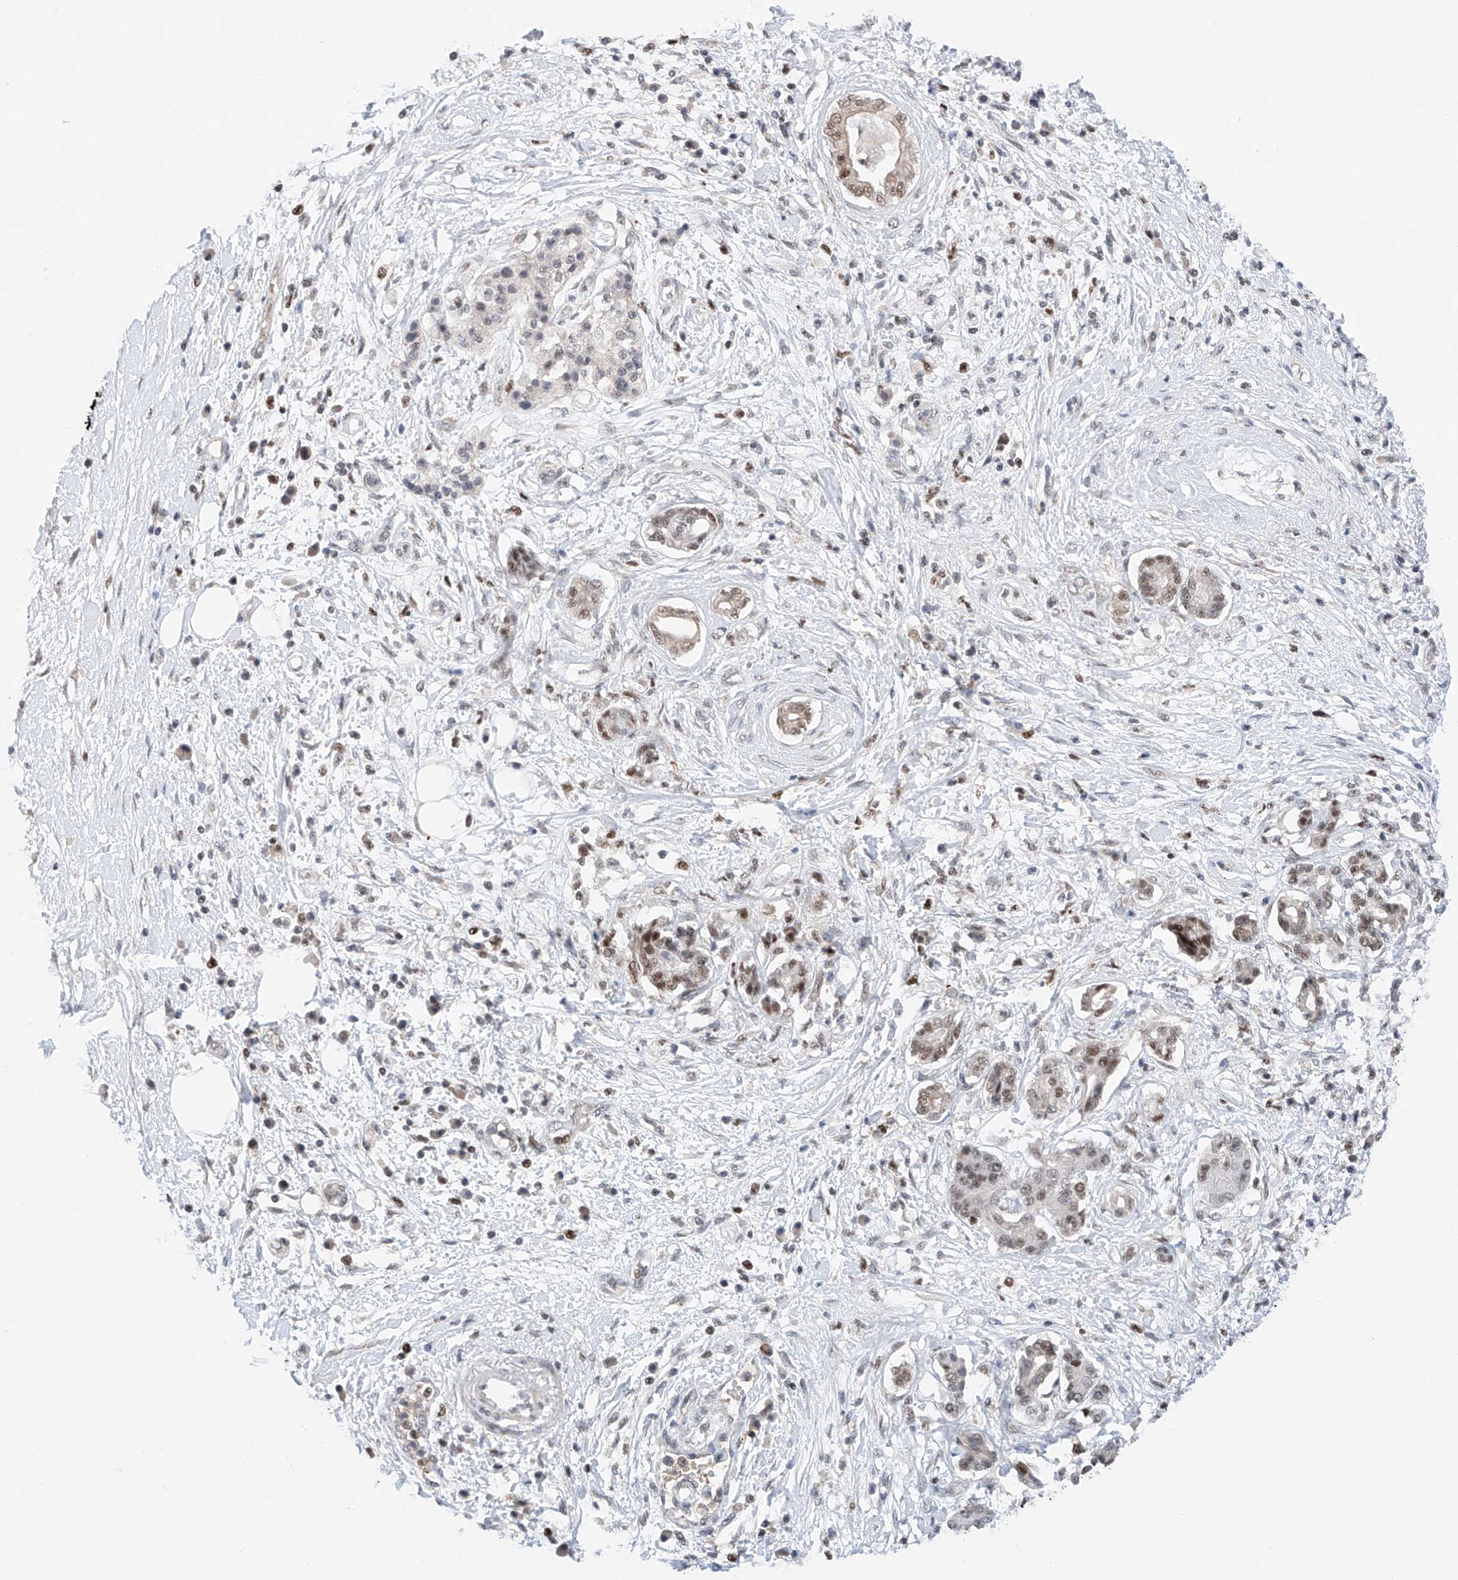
{"staining": {"intensity": "weak", "quantity": ">75%", "location": "cytoplasmic/membranous,nuclear"}, "tissue": "pancreatic cancer", "cell_type": "Tumor cells", "image_type": "cancer", "snomed": [{"axis": "morphology", "description": "Adenocarcinoma, NOS"}, {"axis": "topography", "description": "Pancreas"}], "caption": "Brown immunohistochemical staining in adenocarcinoma (pancreatic) demonstrates weak cytoplasmic/membranous and nuclear staining in about >75% of tumor cells.", "gene": "SNRNP200", "patient": {"sex": "female", "age": 56}}